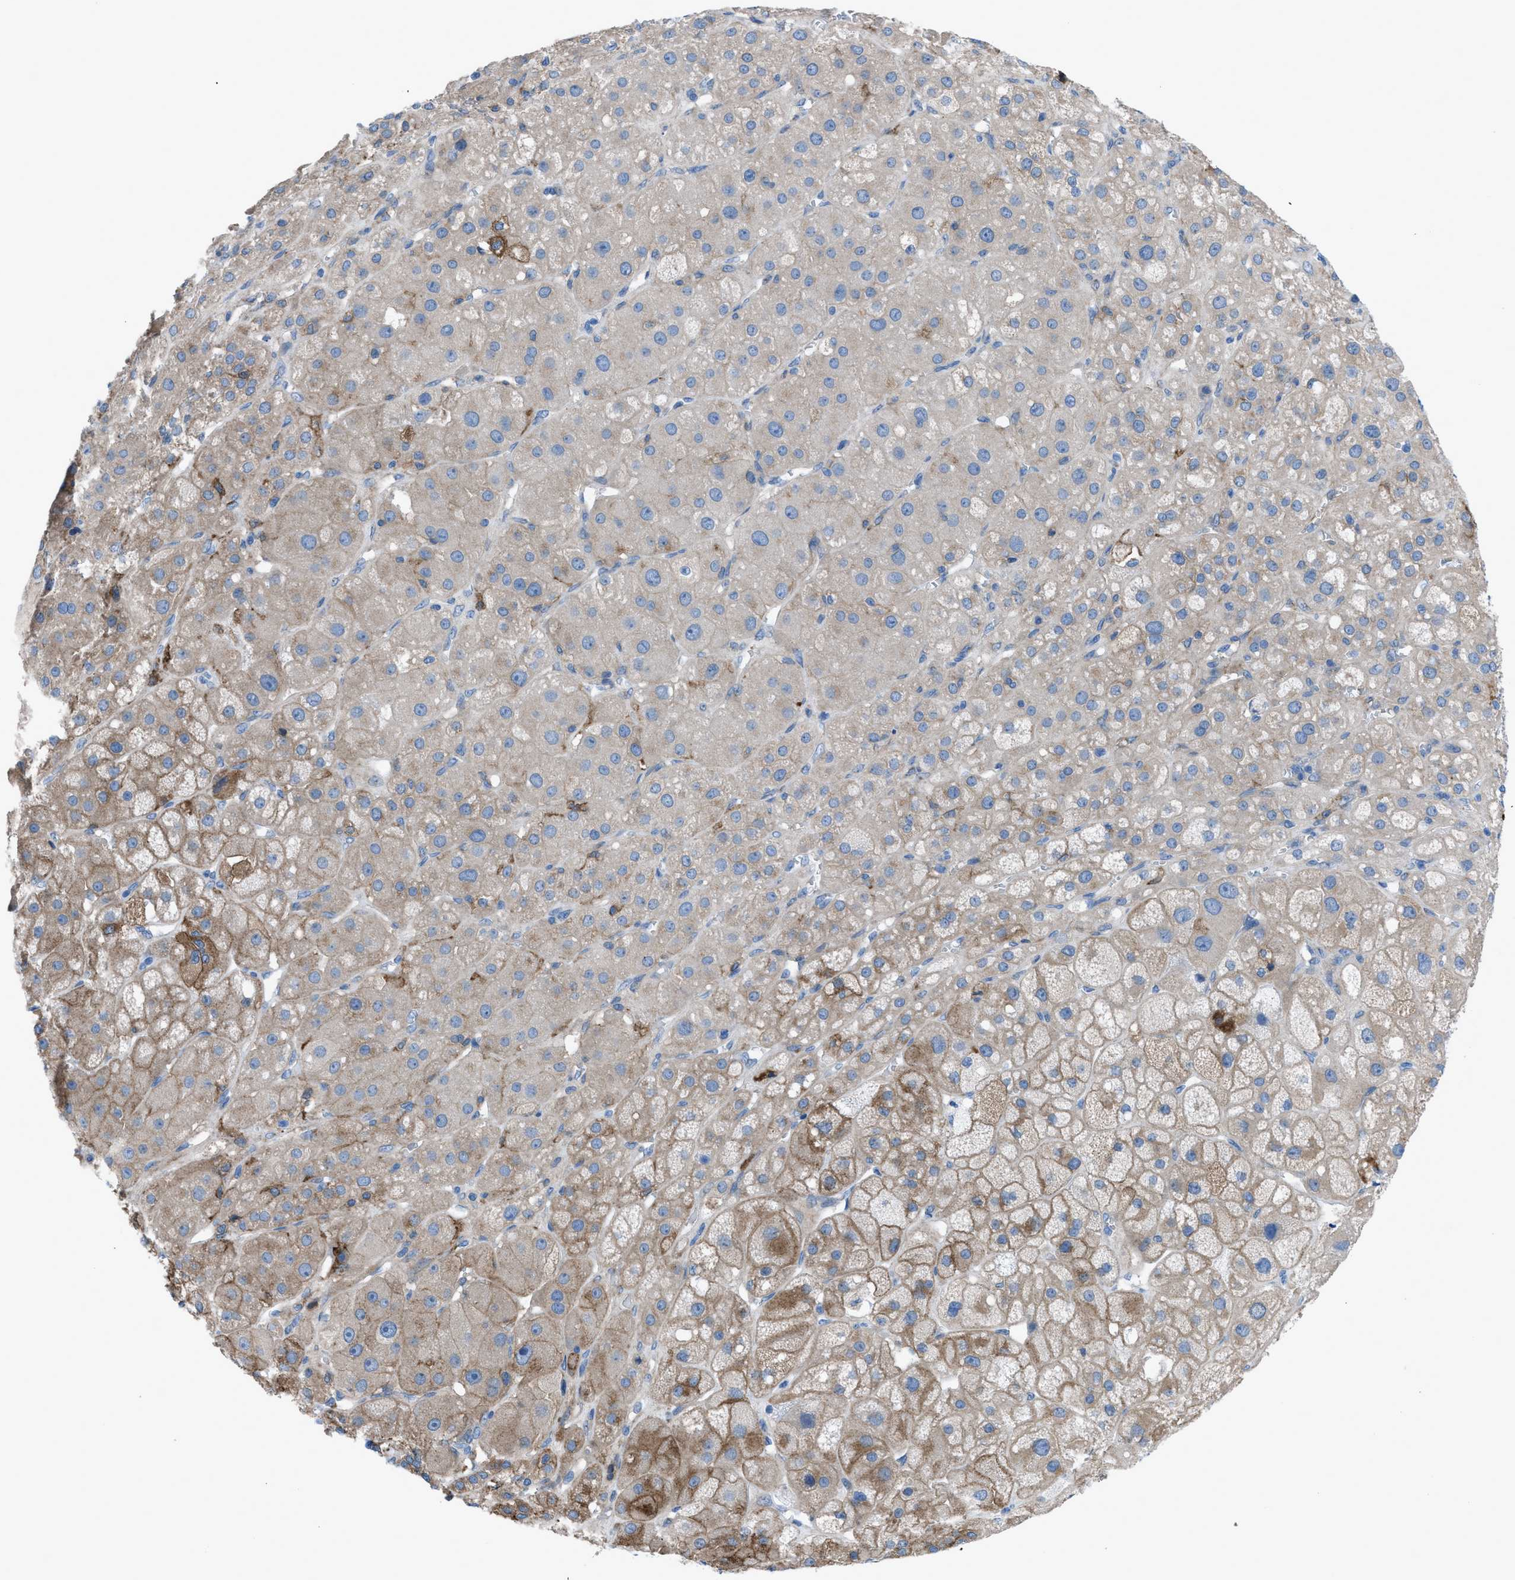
{"staining": {"intensity": "moderate", "quantity": "25%-75%", "location": "cytoplasmic/membranous"}, "tissue": "adrenal gland", "cell_type": "Glandular cells", "image_type": "normal", "snomed": [{"axis": "morphology", "description": "Normal tissue, NOS"}, {"axis": "topography", "description": "Adrenal gland"}], "caption": "The immunohistochemical stain labels moderate cytoplasmic/membranous expression in glandular cells of unremarkable adrenal gland. (DAB IHC with brightfield microscopy, high magnification).", "gene": "EGFR", "patient": {"sex": "female", "age": 47}}